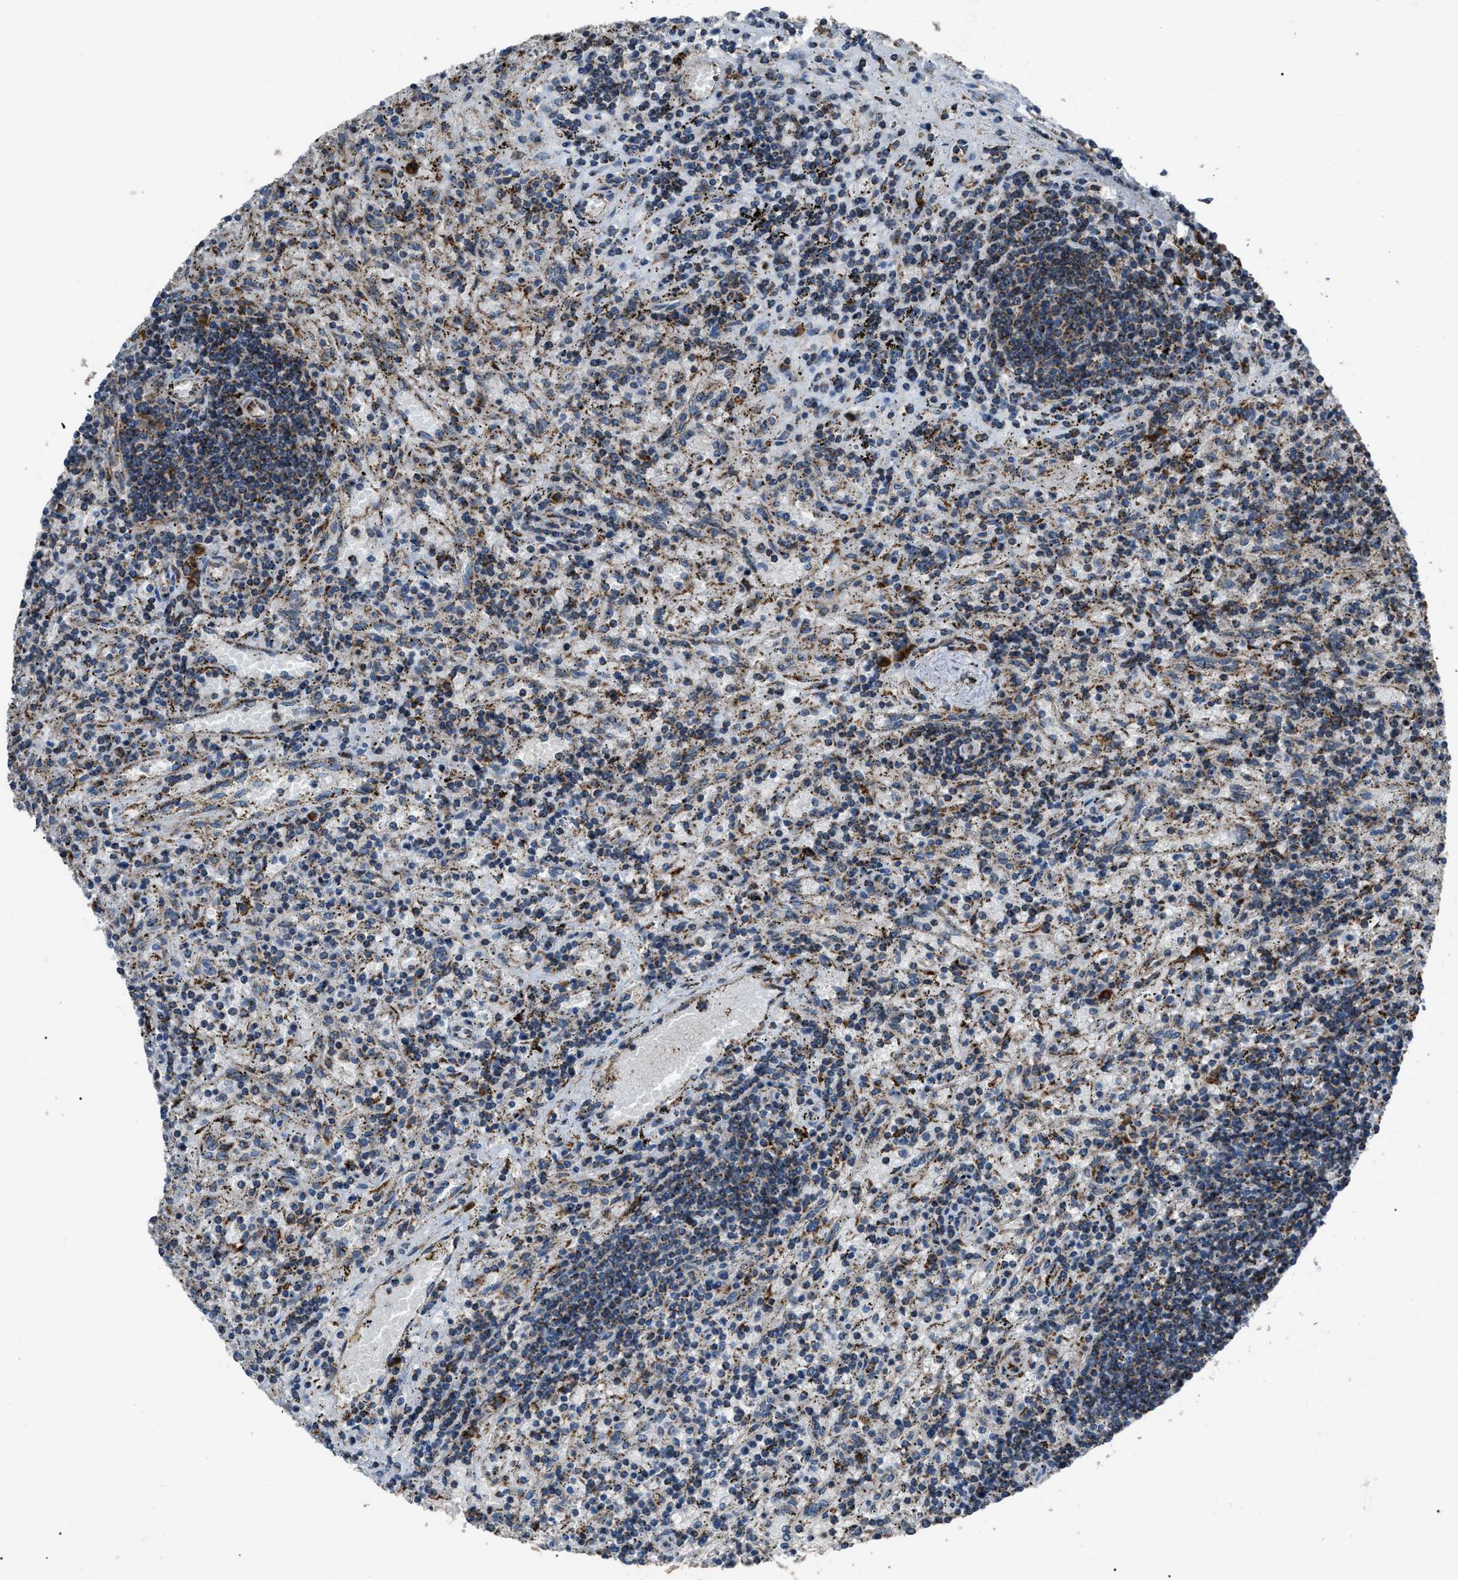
{"staining": {"intensity": "moderate", "quantity": "25%-75%", "location": "cytoplasmic/membranous"}, "tissue": "lymphoma", "cell_type": "Tumor cells", "image_type": "cancer", "snomed": [{"axis": "morphology", "description": "Malignant lymphoma, non-Hodgkin's type, Low grade"}, {"axis": "topography", "description": "Spleen"}], "caption": "Protein expression analysis of malignant lymphoma, non-Hodgkin's type (low-grade) displays moderate cytoplasmic/membranous staining in approximately 25%-75% of tumor cells. Ihc stains the protein of interest in brown and the nuclei are stained blue.", "gene": "AGO2", "patient": {"sex": "male", "age": 76}}